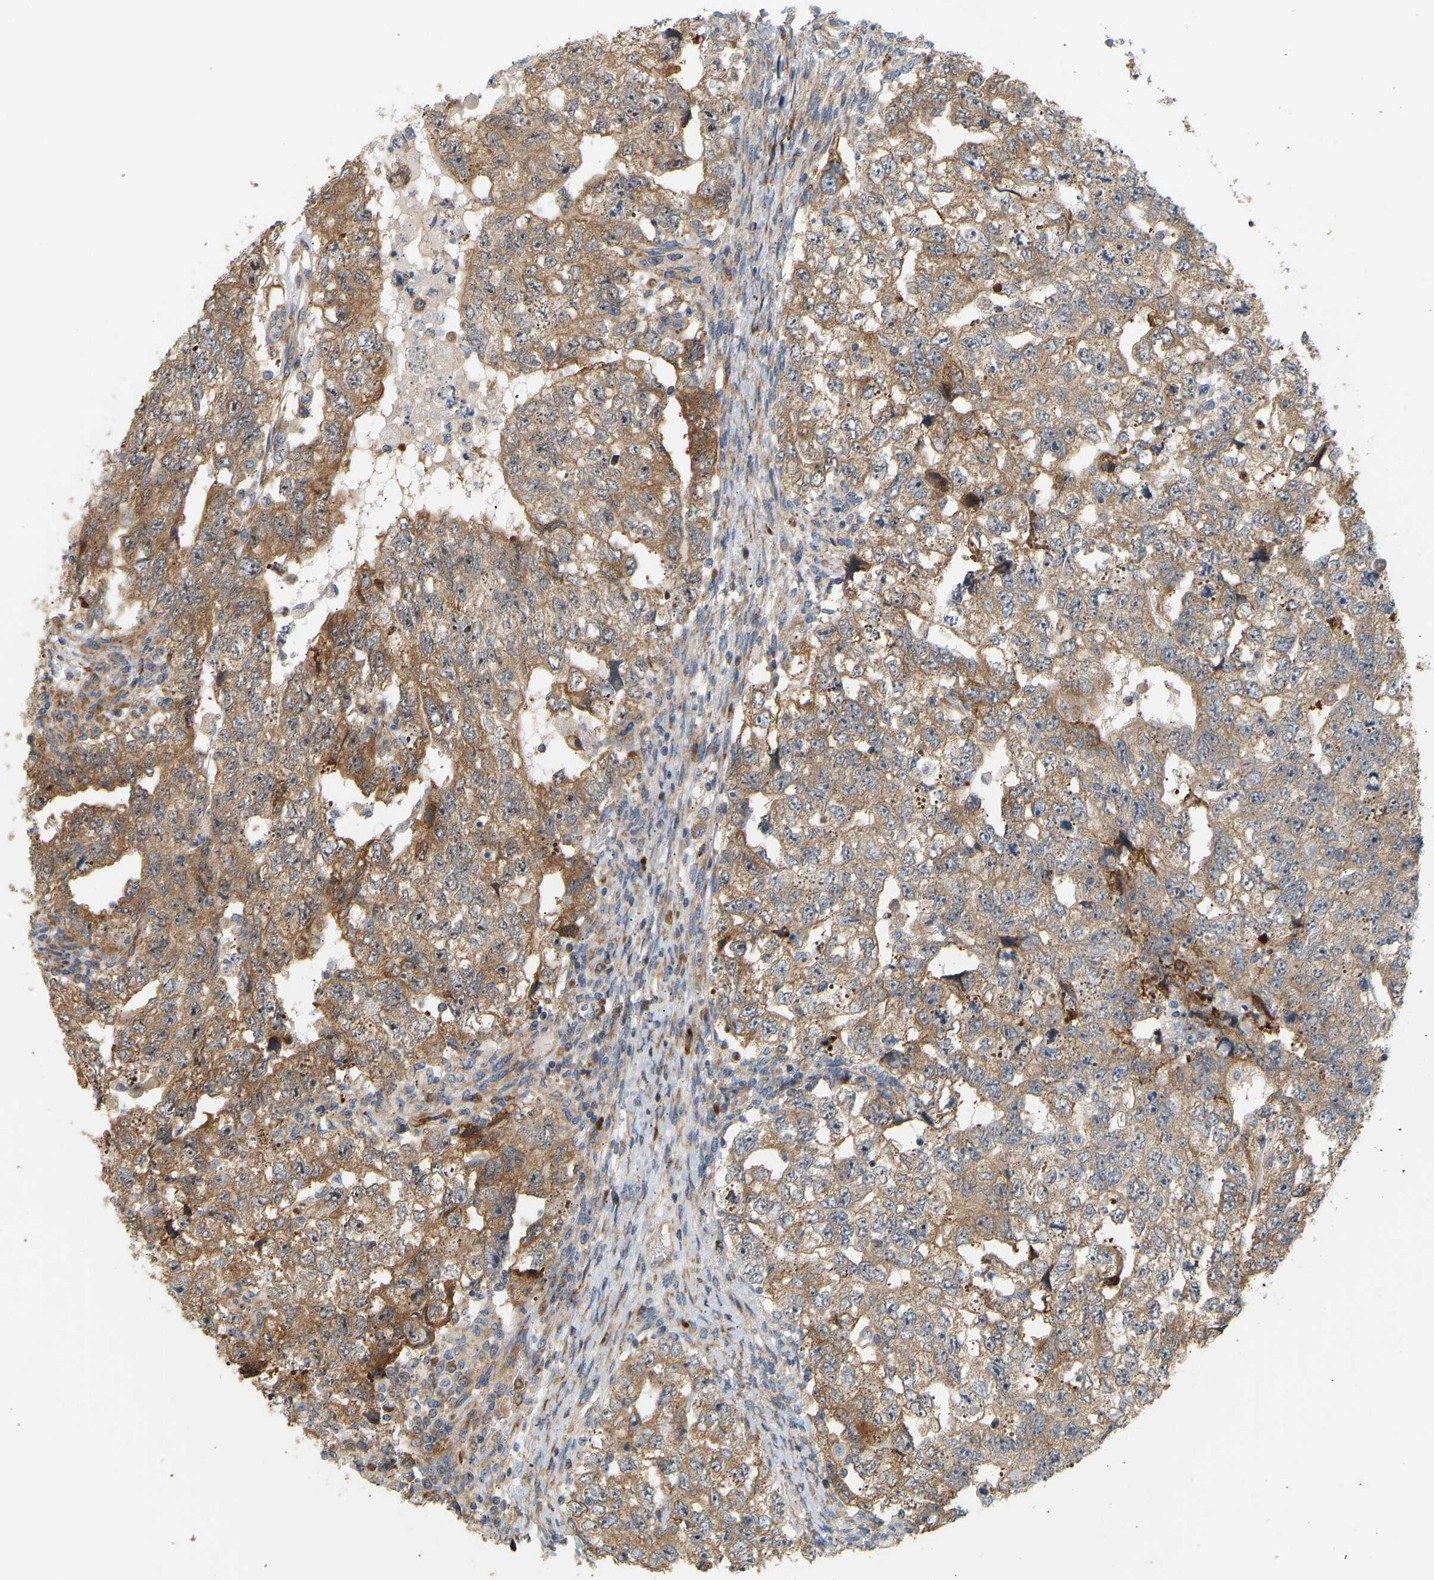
{"staining": {"intensity": "moderate", "quantity": ">75%", "location": "cytoplasmic/membranous"}, "tissue": "testis cancer", "cell_type": "Tumor cells", "image_type": "cancer", "snomed": [{"axis": "morphology", "description": "Carcinoma, Embryonal, NOS"}, {"axis": "topography", "description": "Testis"}], "caption": "Immunohistochemical staining of human testis cancer reveals medium levels of moderate cytoplasmic/membranous positivity in approximately >75% of tumor cells. Using DAB (brown) and hematoxylin (blue) stains, captured at high magnification using brightfield microscopy.", "gene": "RPS14", "patient": {"sex": "male", "age": 36}}